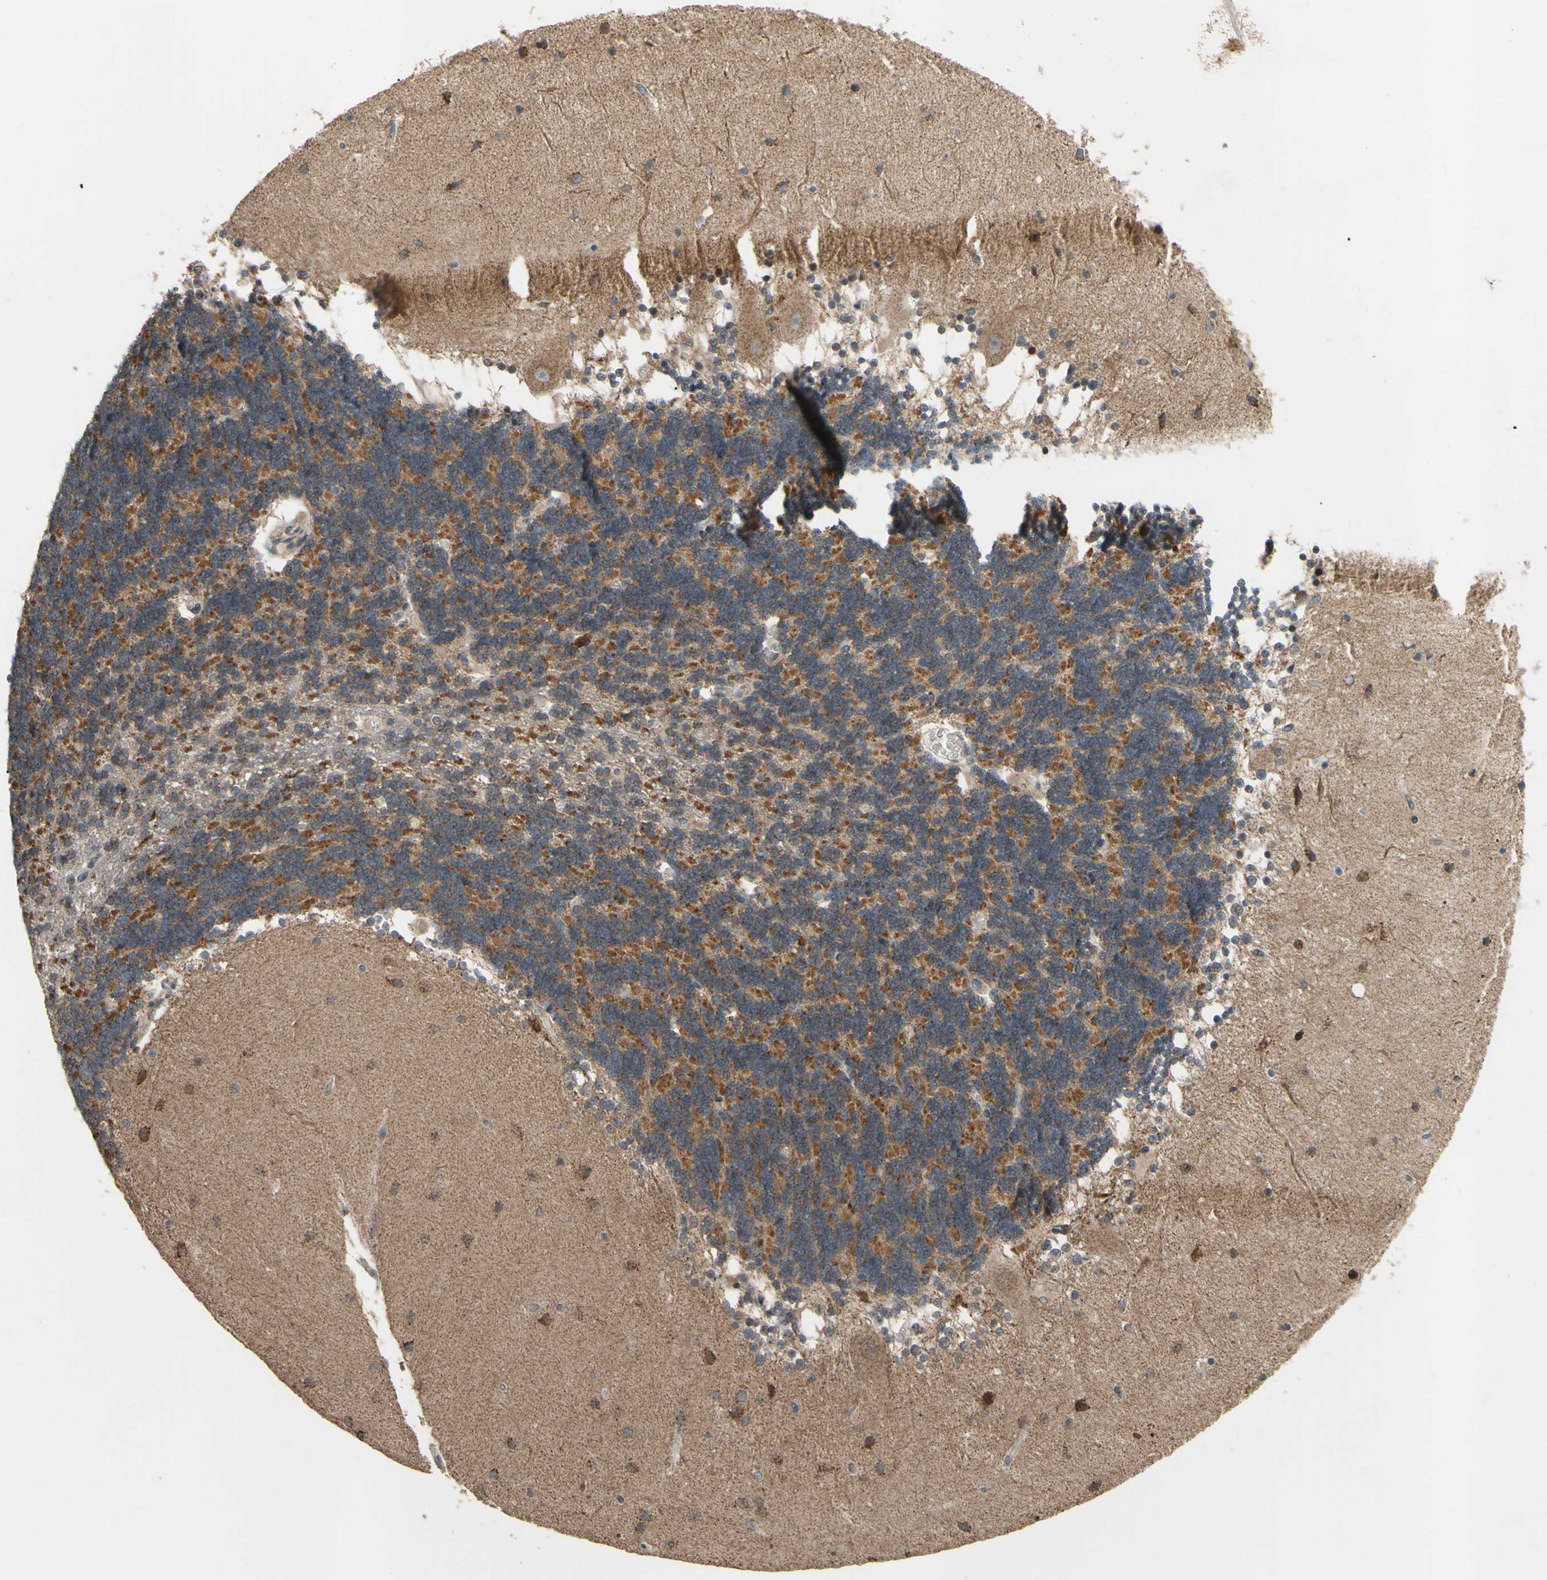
{"staining": {"intensity": "moderate", "quantity": "<25%", "location": "cytoplasmic/membranous"}, "tissue": "cerebellum", "cell_type": "Cells in granular layer", "image_type": "normal", "snomed": [{"axis": "morphology", "description": "Normal tissue, NOS"}, {"axis": "topography", "description": "Cerebellum"}], "caption": "This image reveals IHC staining of unremarkable human cerebellum, with low moderate cytoplasmic/membranous expression in about <25% of cells in granular layer.", "gene": "CD164", "patient": {"sex": "female", "age": 54}}